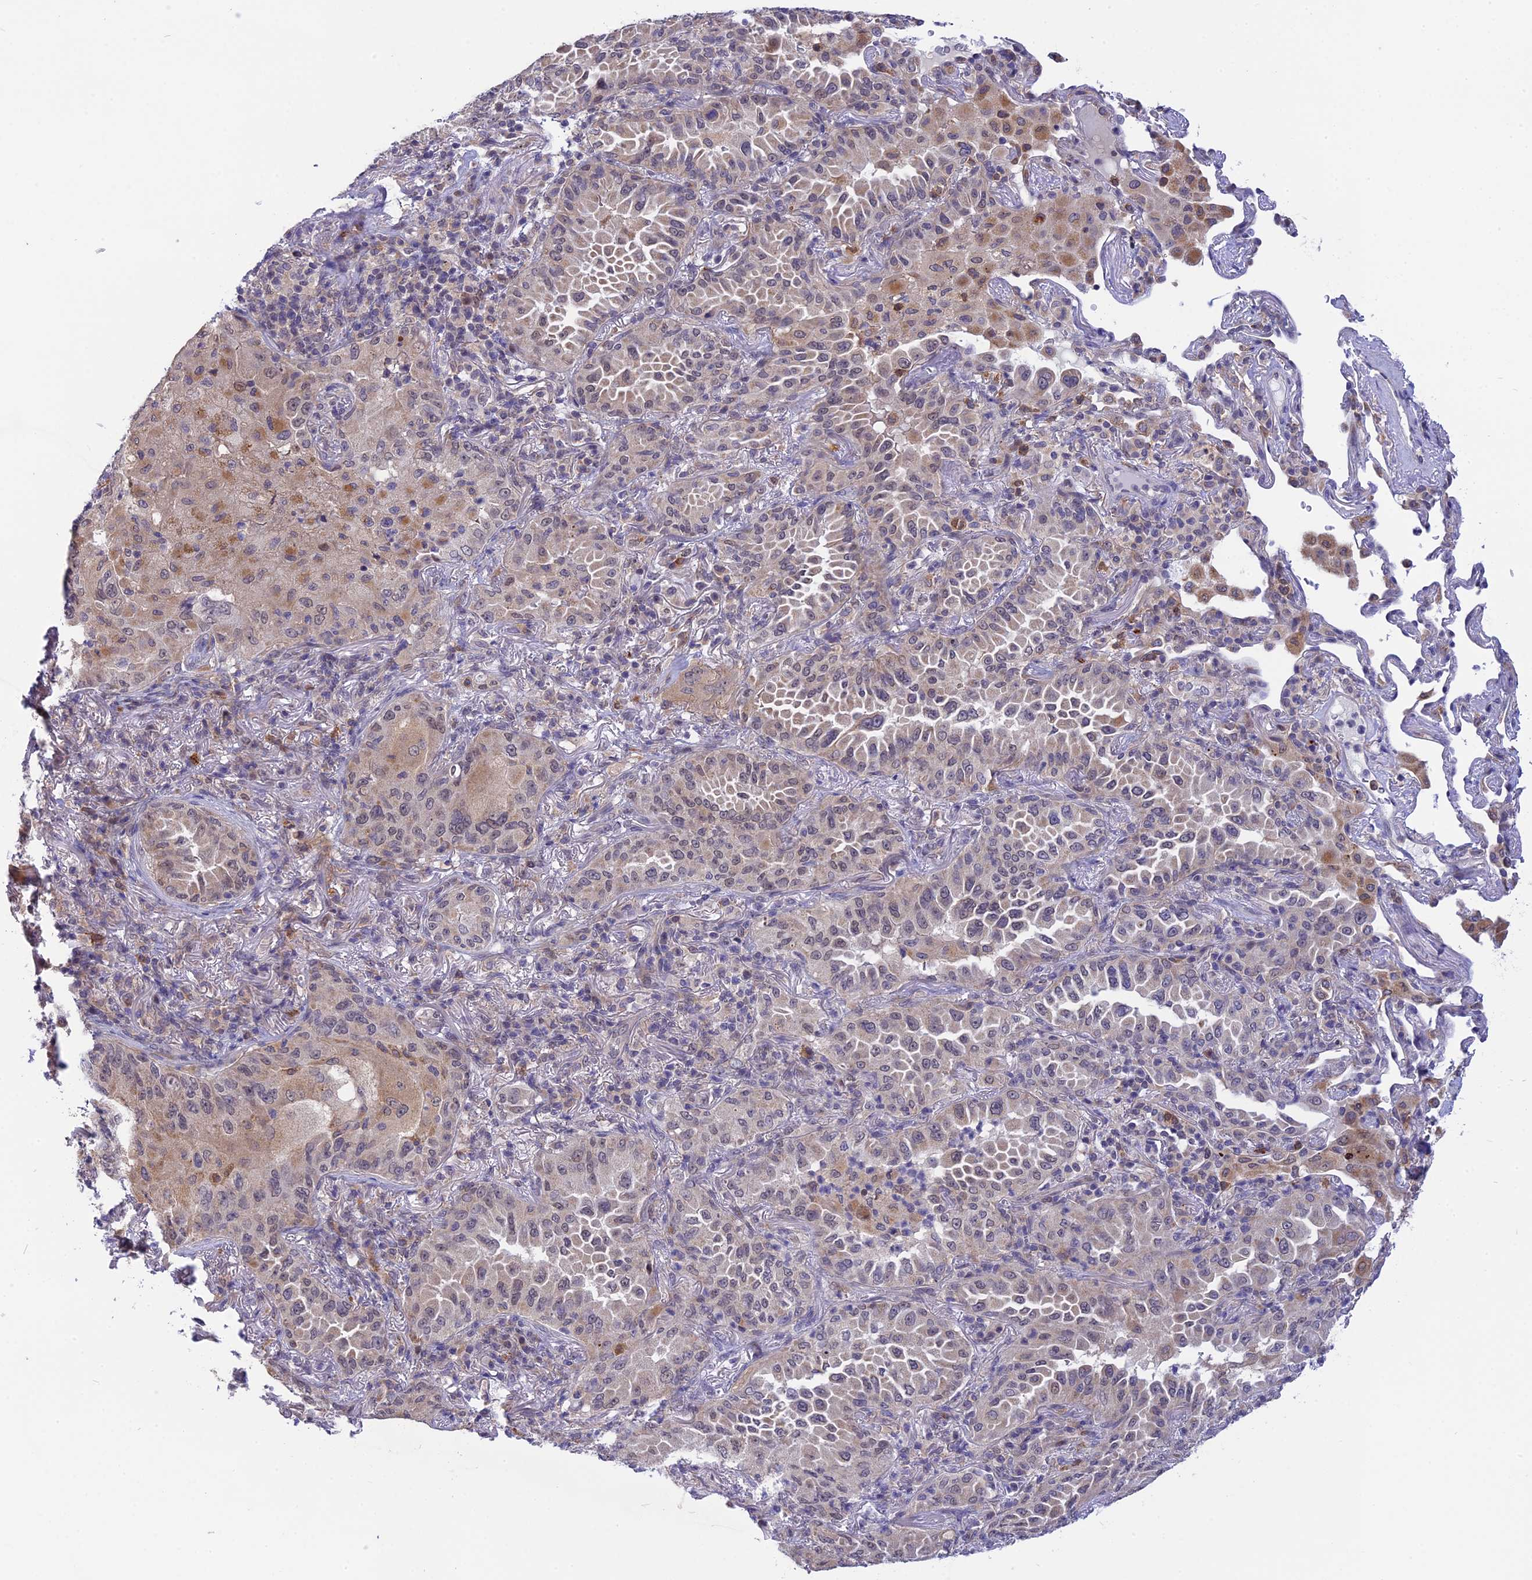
{"staining": {"intensity": "moderate", "quantity": "<25%", "location": "cytoplasmic/membranous,nuclear"}, "tissue": "lung cancer", "cell_type": "Tumor cells", "image_type": "cancer", "snomed": [{"axis": "morphology", "description": "Adenocarcinoma, NOS"}, {"axis": "topography", "description": "Lung"}], "caption": "Tumor cells demonstrate low levels of moderate cytoplasmic/membranous and nuclear positivity in approximately <25% of cells in human adenocarcinoma (lung).", "gene": "KCTD14", "patient": {"sex": "female", "age": 69}}